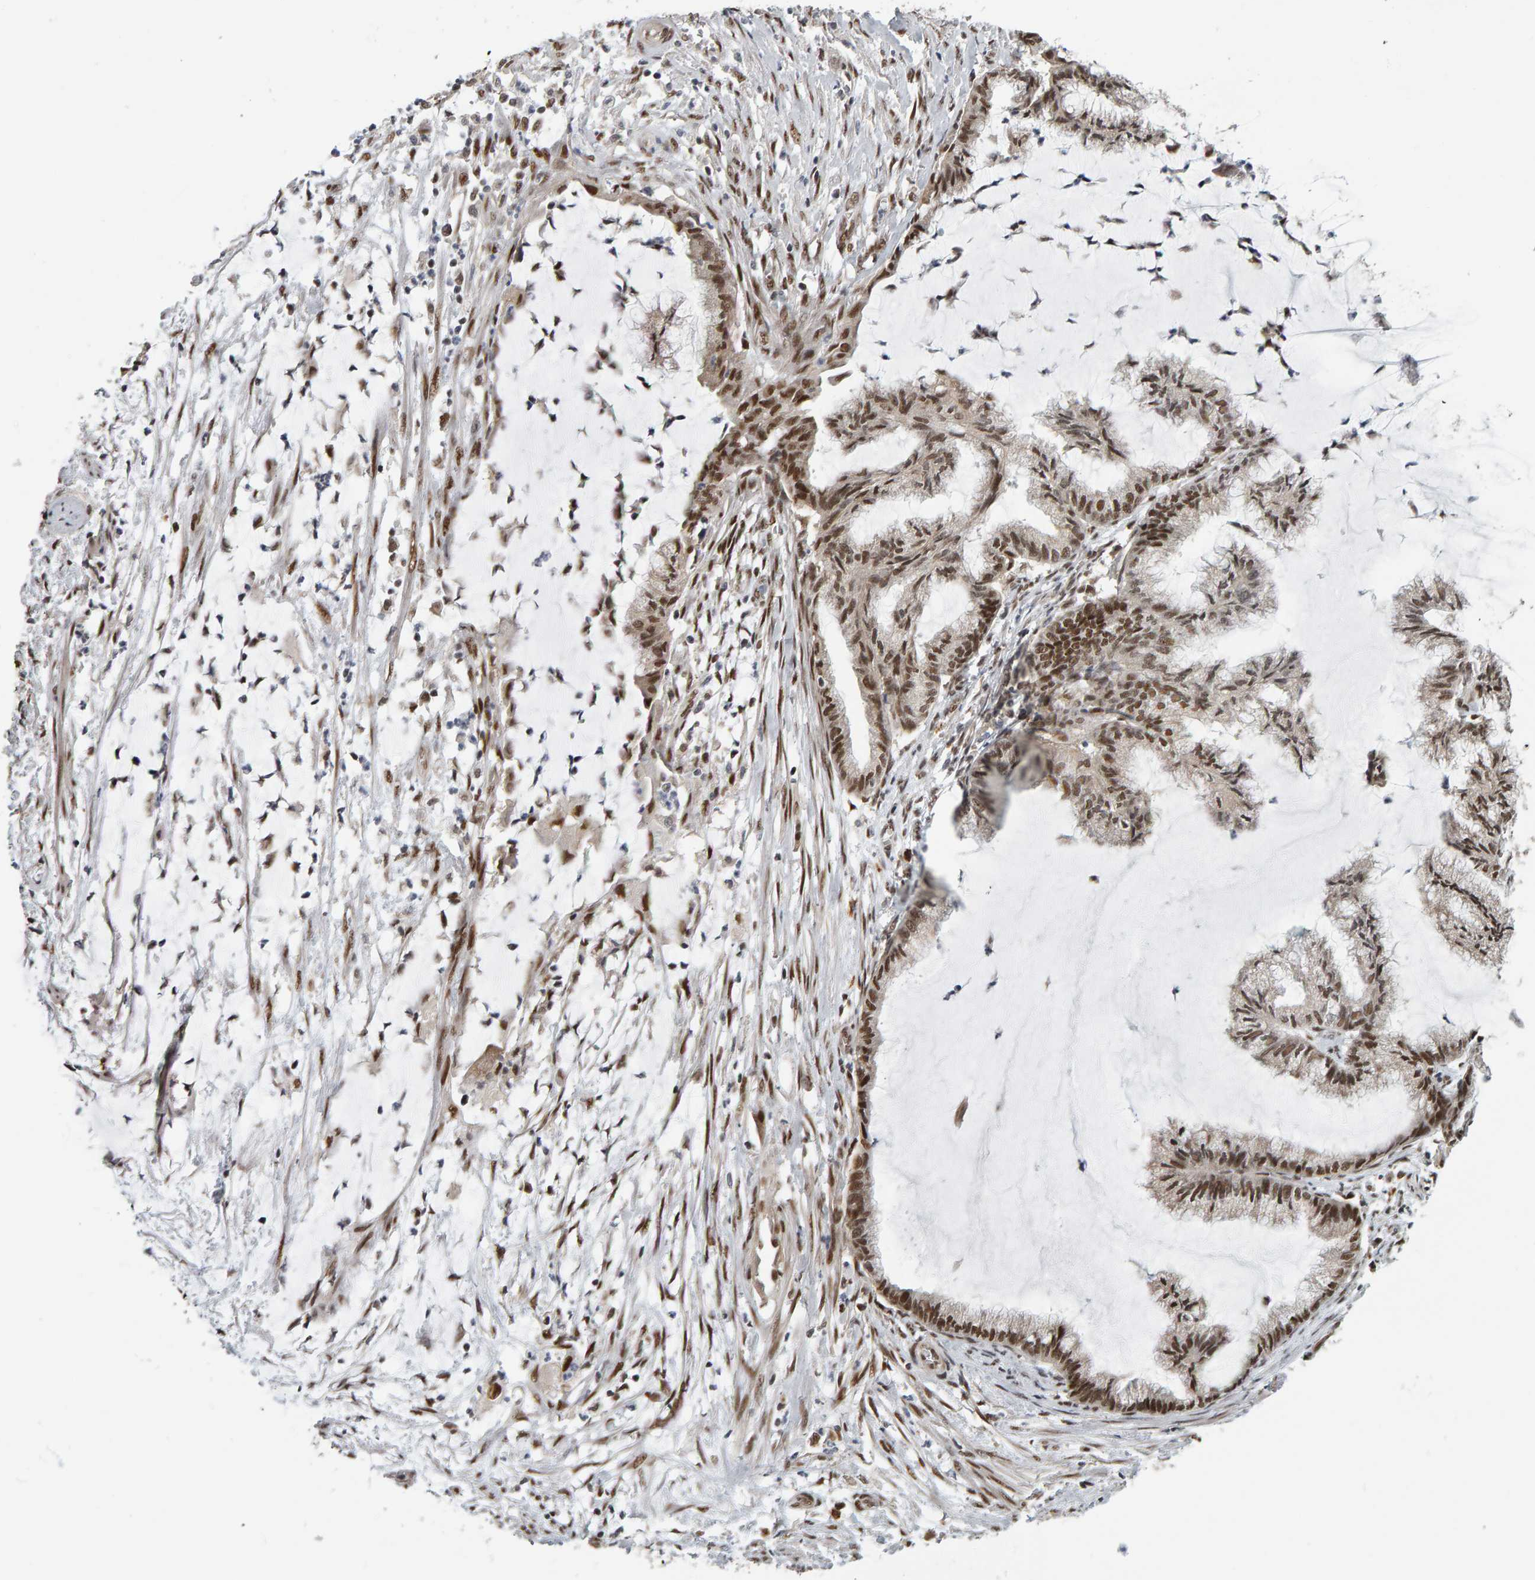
{"staining": {"intensity": "moderate", "quantity": ">75%", "location": "nuclear"}, "tissue": "endometrial cancer", "cell_type": "Tumor cells", "image_type": "cancer", "snomed": [{"axis": "morphology", "description": "Adenocarcinoma, NOS"}, {"axis": "topography", "description": "Endometrium"}], "caption": "DAB (3,3'-diaminobenzidine) immunohistochemical staining of endometrial cancer (adenocarcinoma) displays moderate nuclear protein staining in approximately >75% of tumor cells.", "gene": "ATF7IP", "patient": {"sex": "female", "age": 86}}